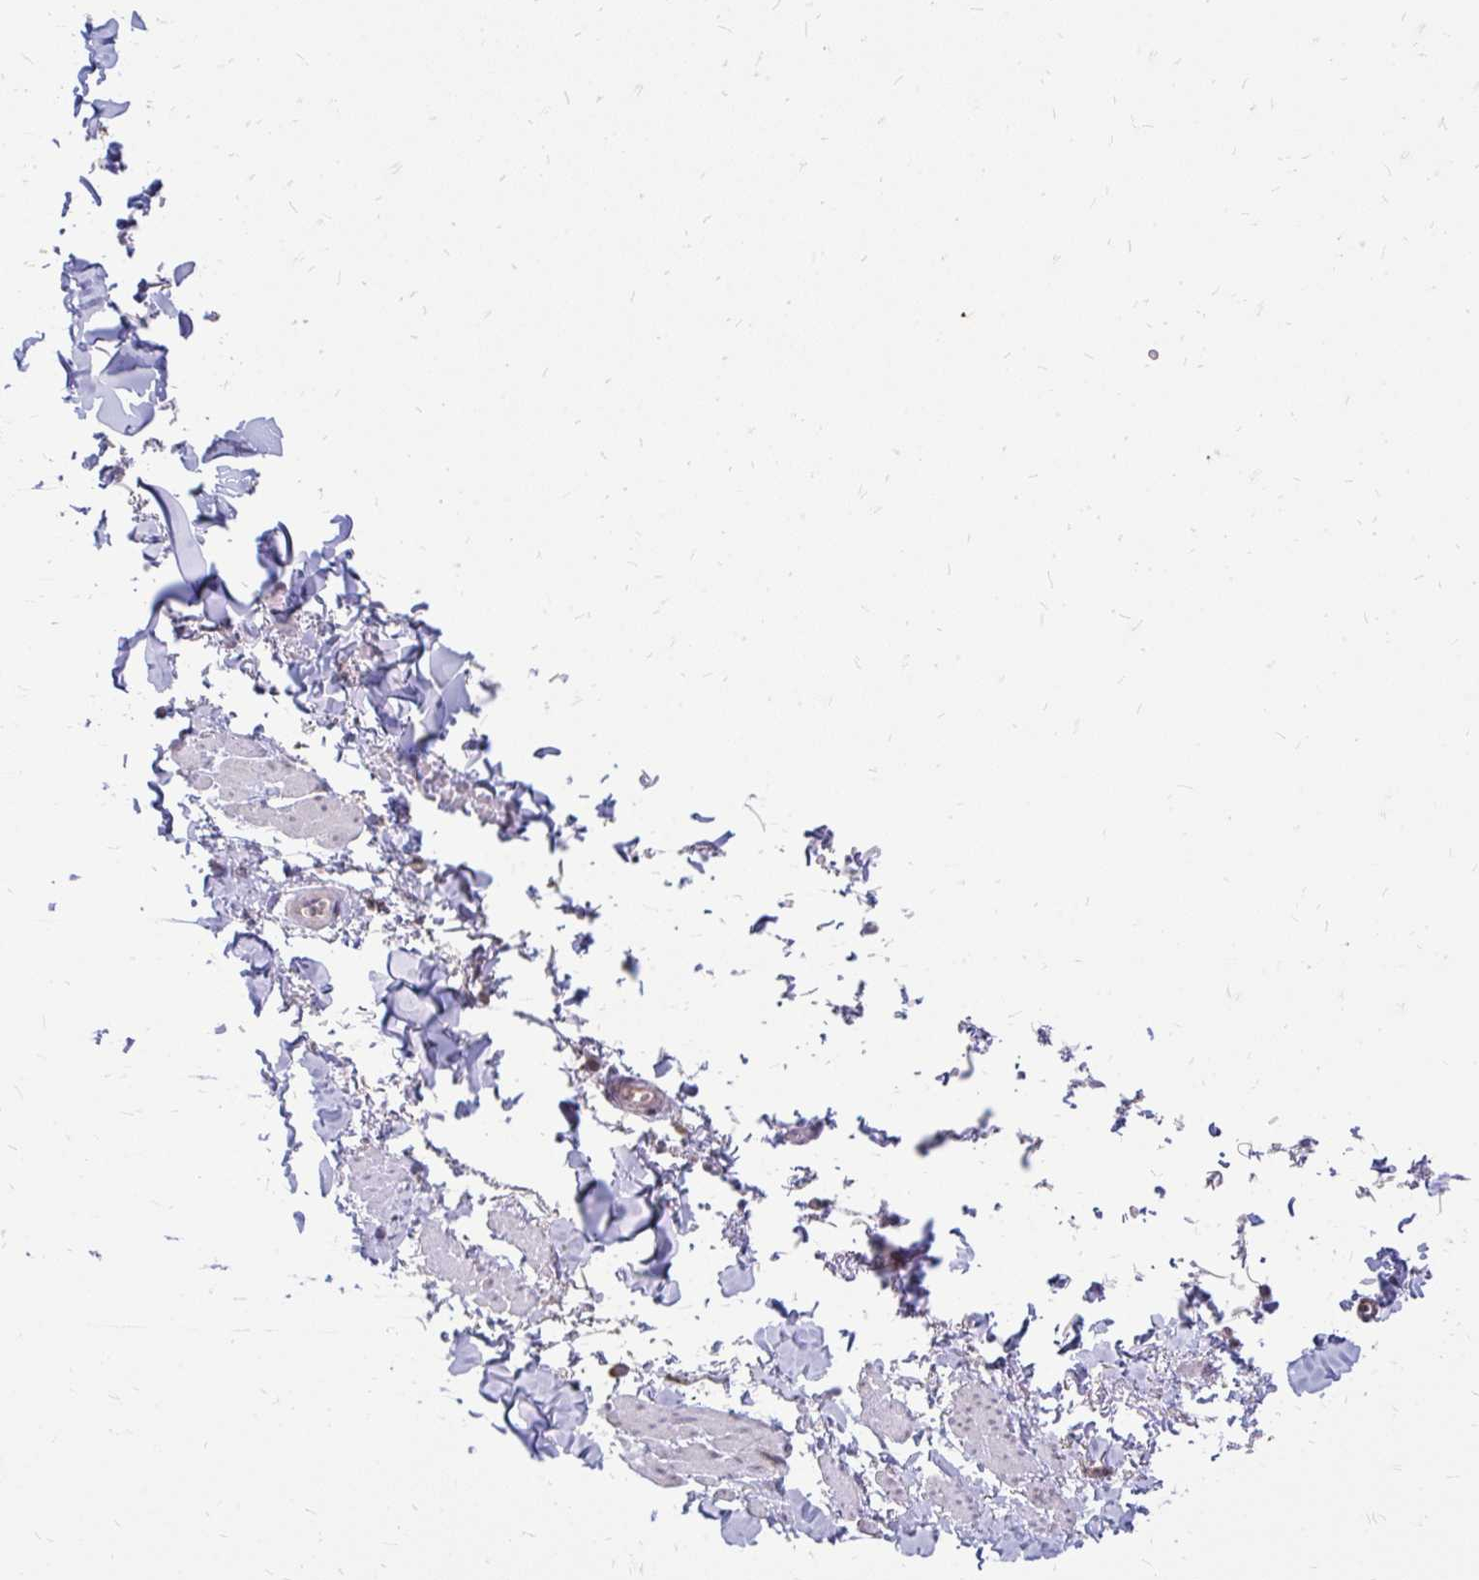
{"staining": {"intensity": "negative", "quantity": "none", "location": "none"}, "tissue": "adipose tissue", "cell_type": "Adipocytes", "image_type": "normal", "snomed": [{"axis": "morphology", "description": "Normal tissue, NOS"}, {"axis": "topography", "description": "Vulva"}, {"axis": "topography", "description": "Peripheral nerve tissue"}], "caption": "This is an immunohistochemistry (IHC) photomicrograph of unremarkable human adipose tissue. There is no expression in adipocytes.", "gene": "ASAP1", "patient": {"sex": "female", "age": 66}}